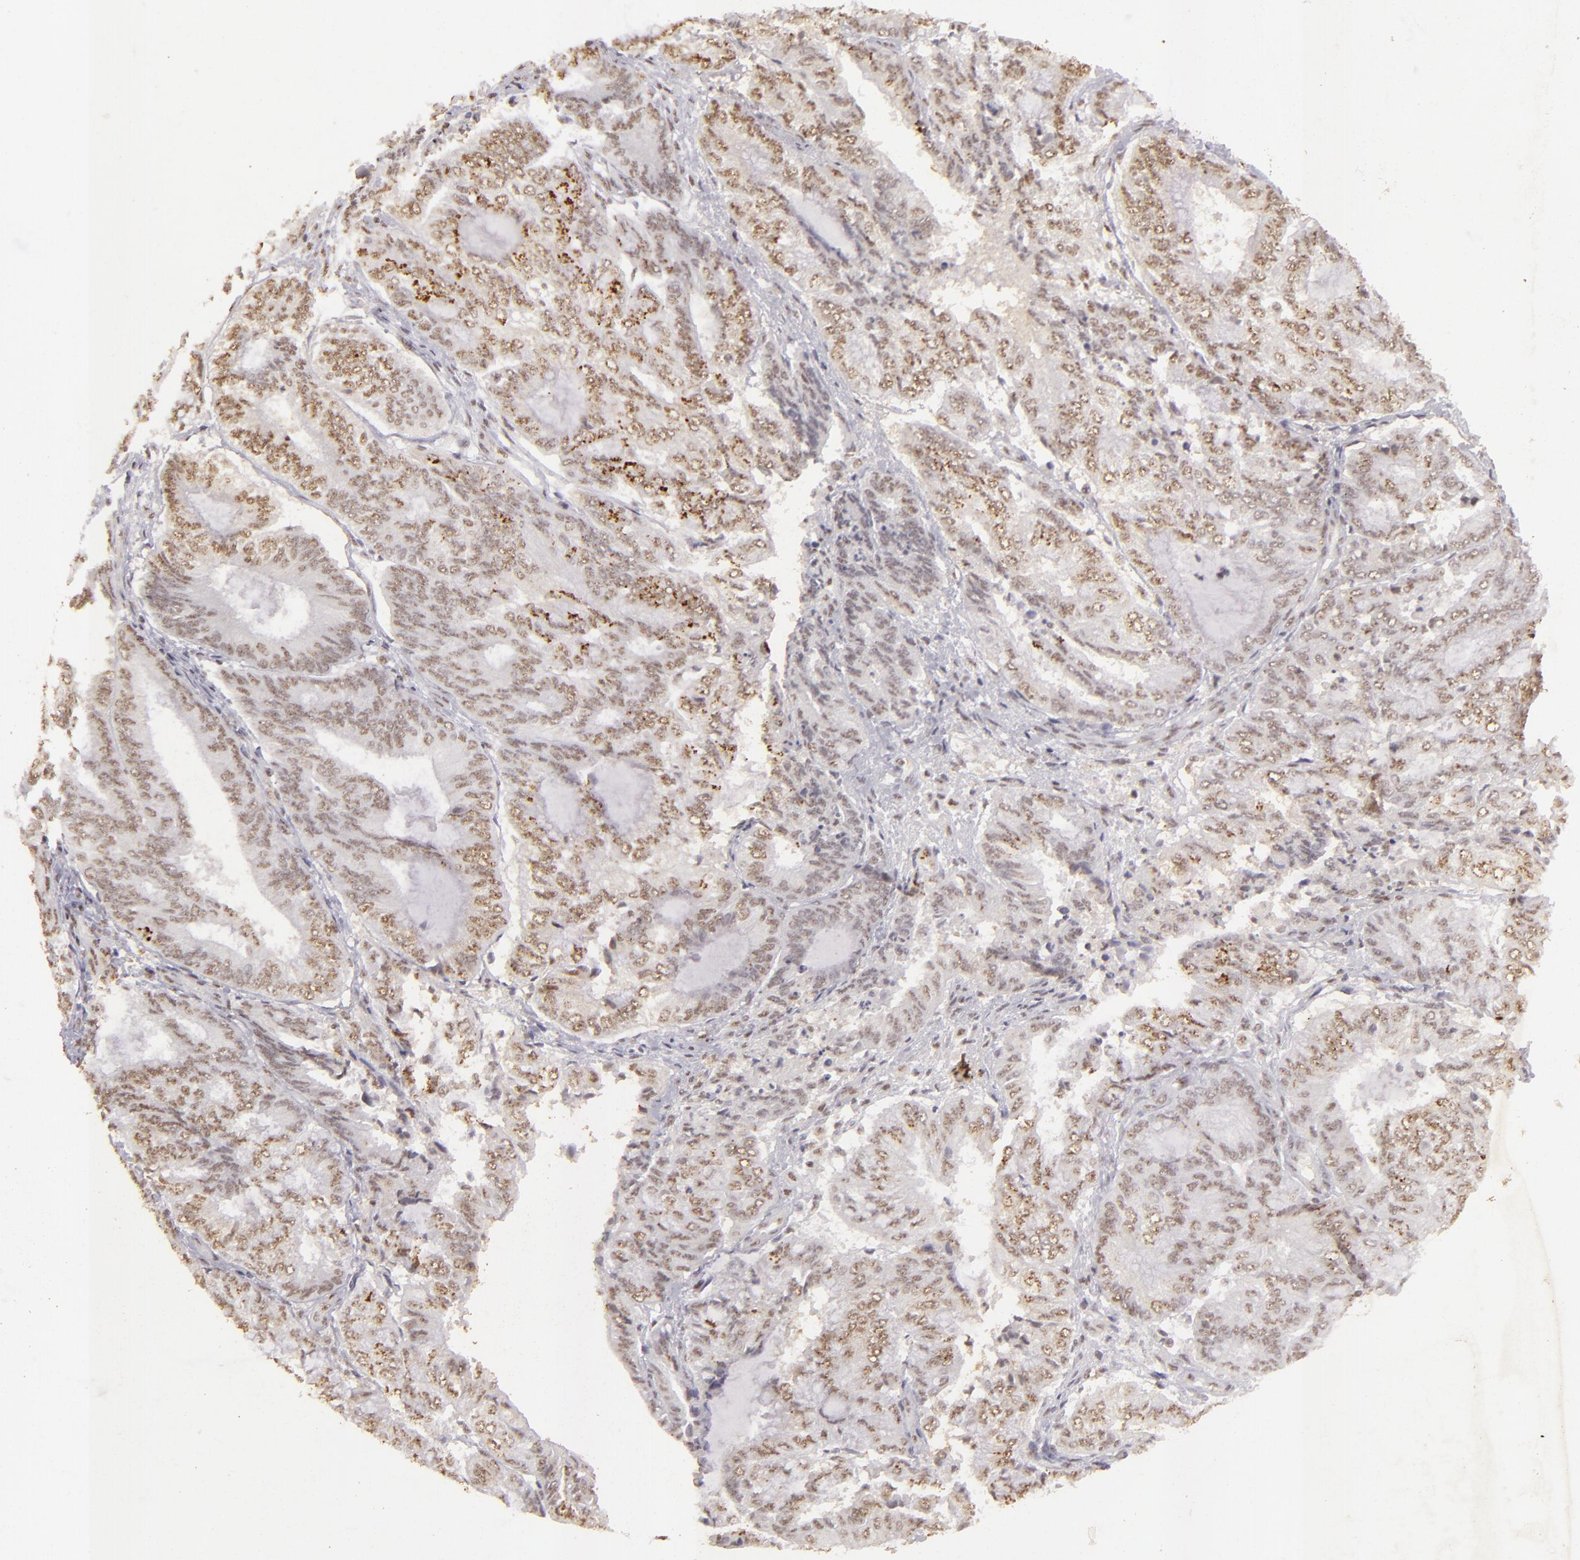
{"staining": {"intensity": "weak", "quantity": "25%-75%", "location": "nuclear"}, "tissue": "endometrial cancer", "cell_type": "Tumor cells", "image_type": "cancer", "snomed": [{"axis": "morphology", "description": "Adenocarcinoma, NOS"}, {"axis": "topography", "description": "Endometrium"}], "caption": "Human adenocarcinoma (endometrial) stained with a brown dye exhibits weak nuclear positive expression in approximately 25%-75% of tumor cells.", "gene": "CBX3", "patient": {"sex": "female", "age": 59}}